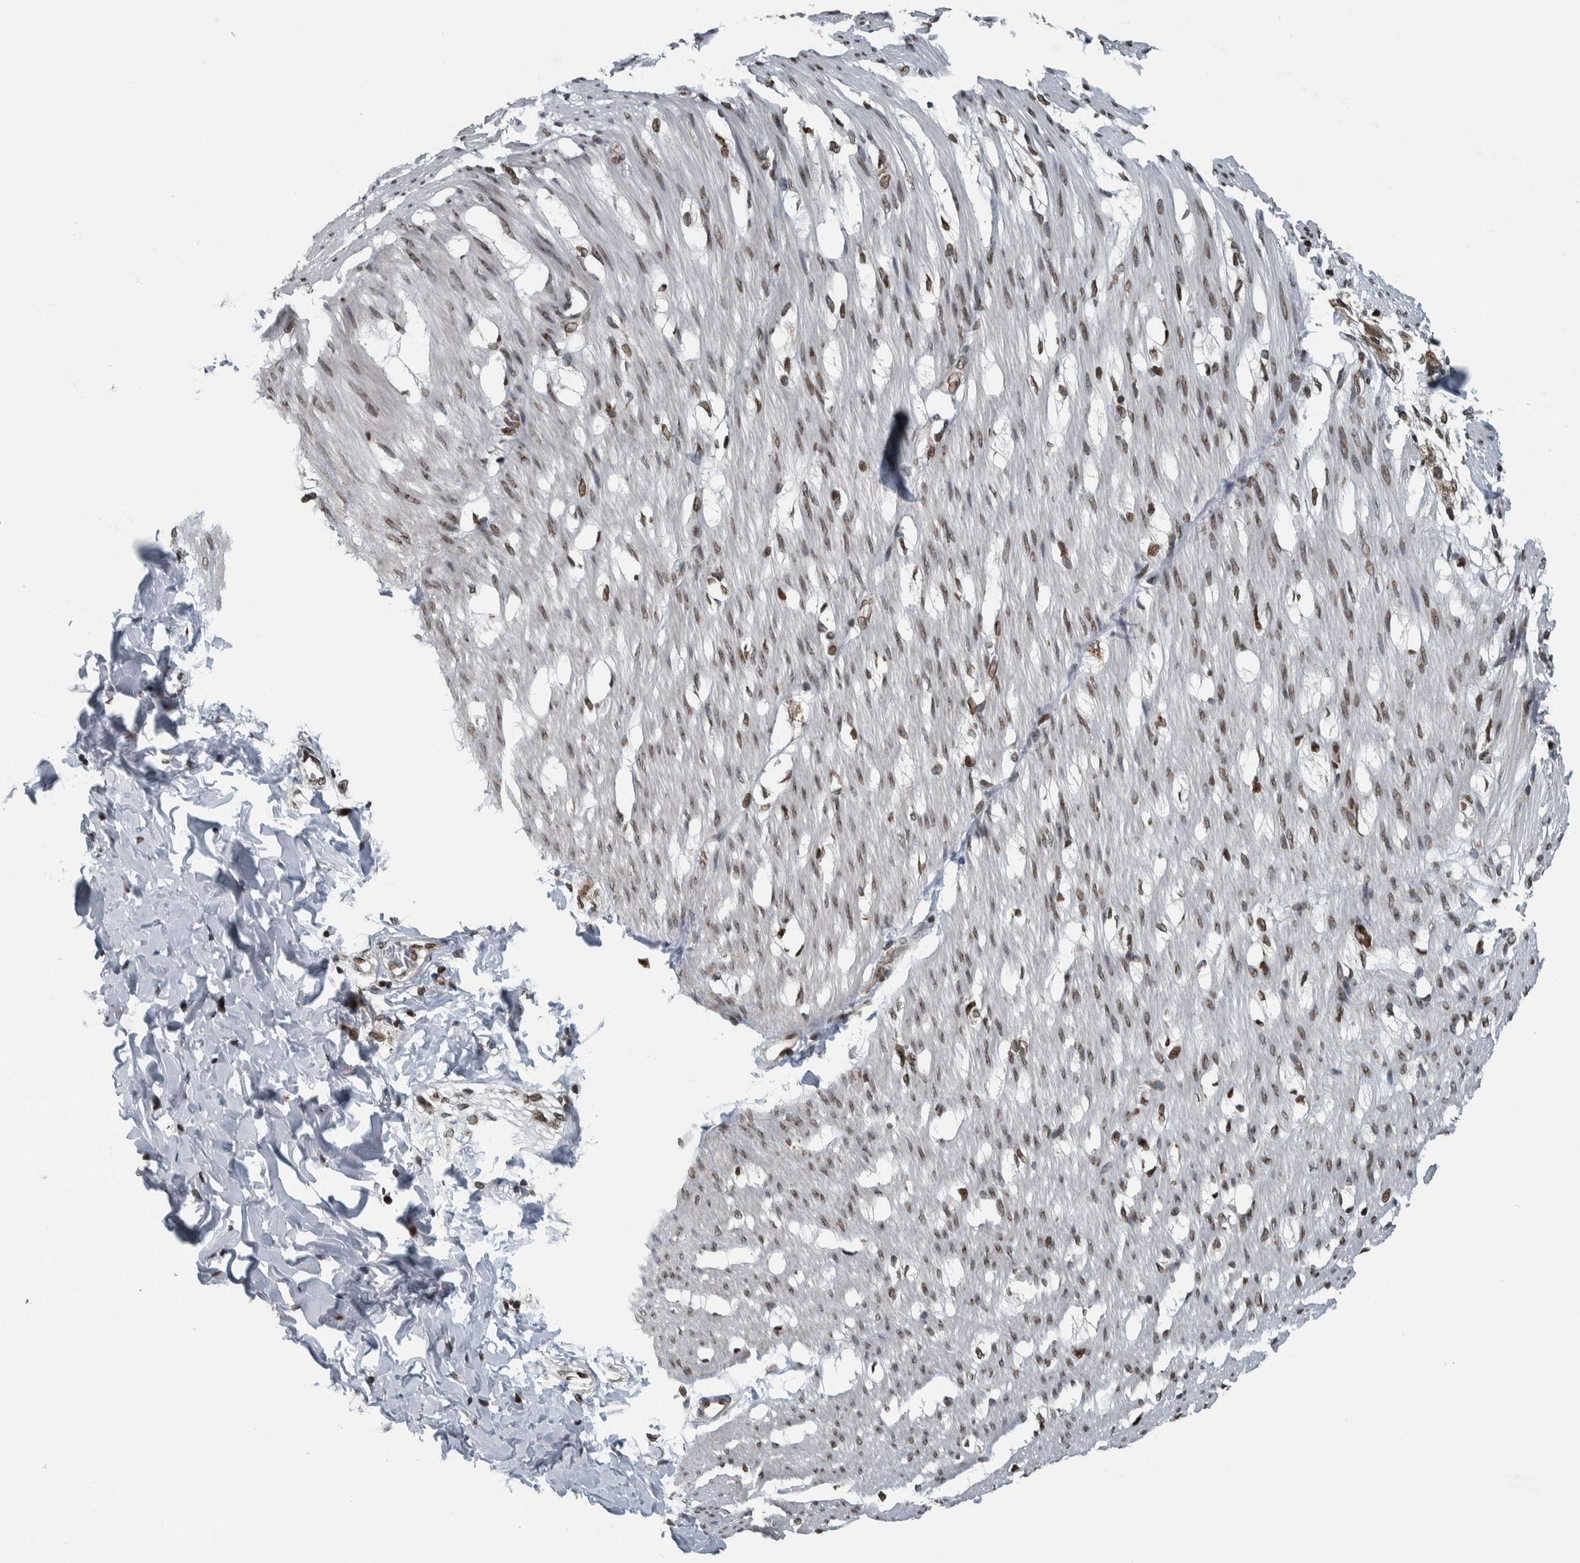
{"staining": {"intensity": "moderate", "quantity": "25%-75%", "location": "cytoplasmic/membranous,nuclear"}, "tissue": "smooth muscle", "cell_type": "Smooth muscle cells", "image_type": "normal", "snomed": [{"axis": "morphology", "description": "Normal tissue, NOS"}, {"axis": "morphology", "description": "Adenocarcinoma, NOS"}, {"axis": "topography", "description": "Smooth muscle"}, {"axis": "topography", "description": "Colon"}], "caption": "IHC (DAB (3,3'-diaminobenzidine)) staining of benign smooth muscle shows moderate cytoplasmic/membranous,nuclear protein expression in about 25%-75% of smooth muscle cells.", "gene": "FAM135B", "patient": {"sex": "male", "age": 14}}